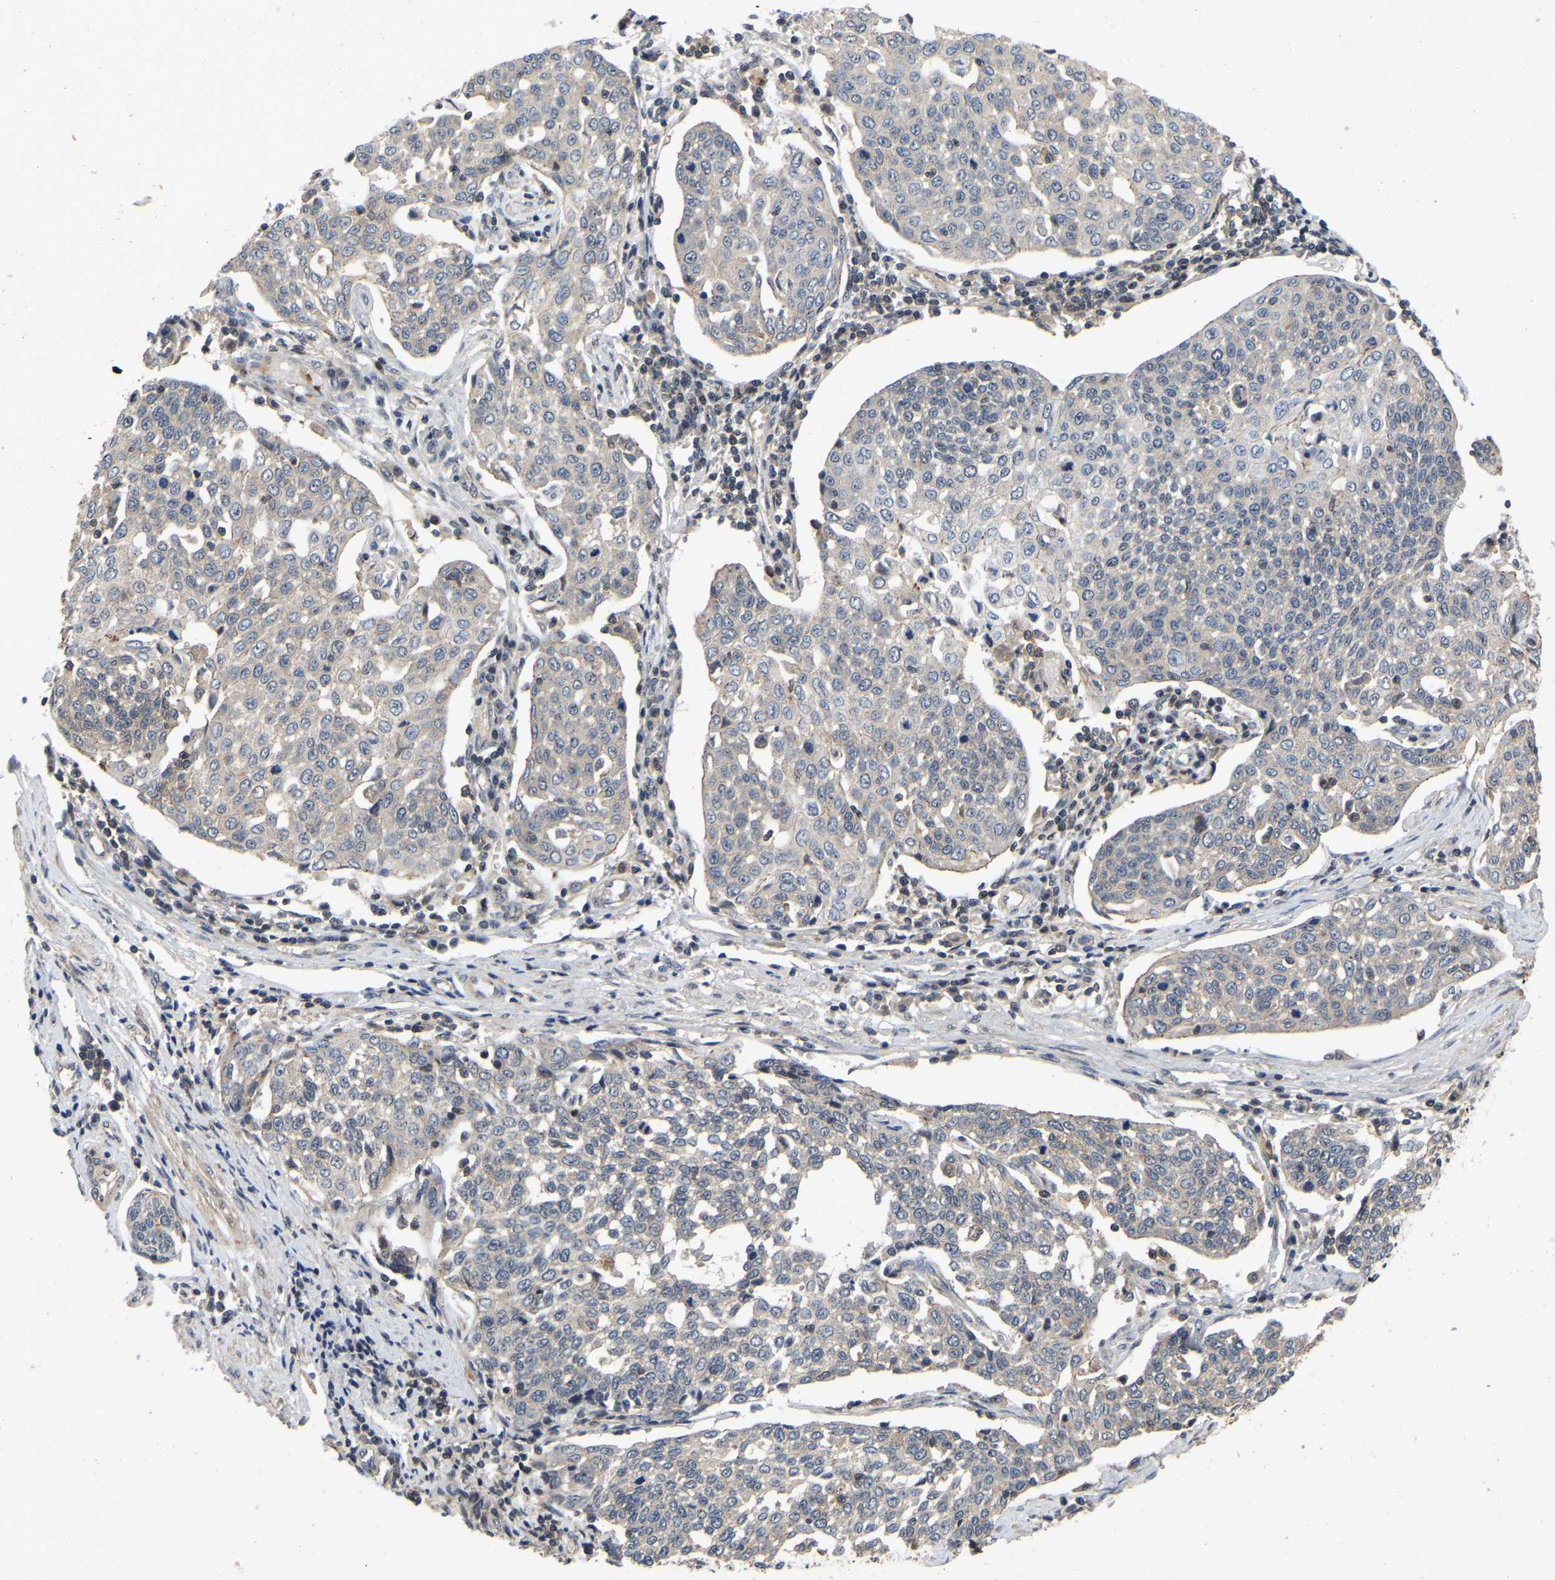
{"staining": {"intensity": "negative", "quantity": "none", "location": "none"}, "tissue": "cervical cancer", "cell_type": "Tumor cells", "image_type": "cancer", "snomed": [{"axis": "morphology", "description": "Squamous cell carcinoma, NOS"}, {"axis": "topography", "description": "Cervix"}], "caption": "DAB immunohistochemical staining of cervical cancer (squamous cell carcinoma) displays no significant expression in tumor cells. (Brightfield microscopy of DAB (3,3'-diaminobenzidine) IHC at high magnification).", "gene": "PRDM14", "patient": {"sex": "female", "age": 34}}